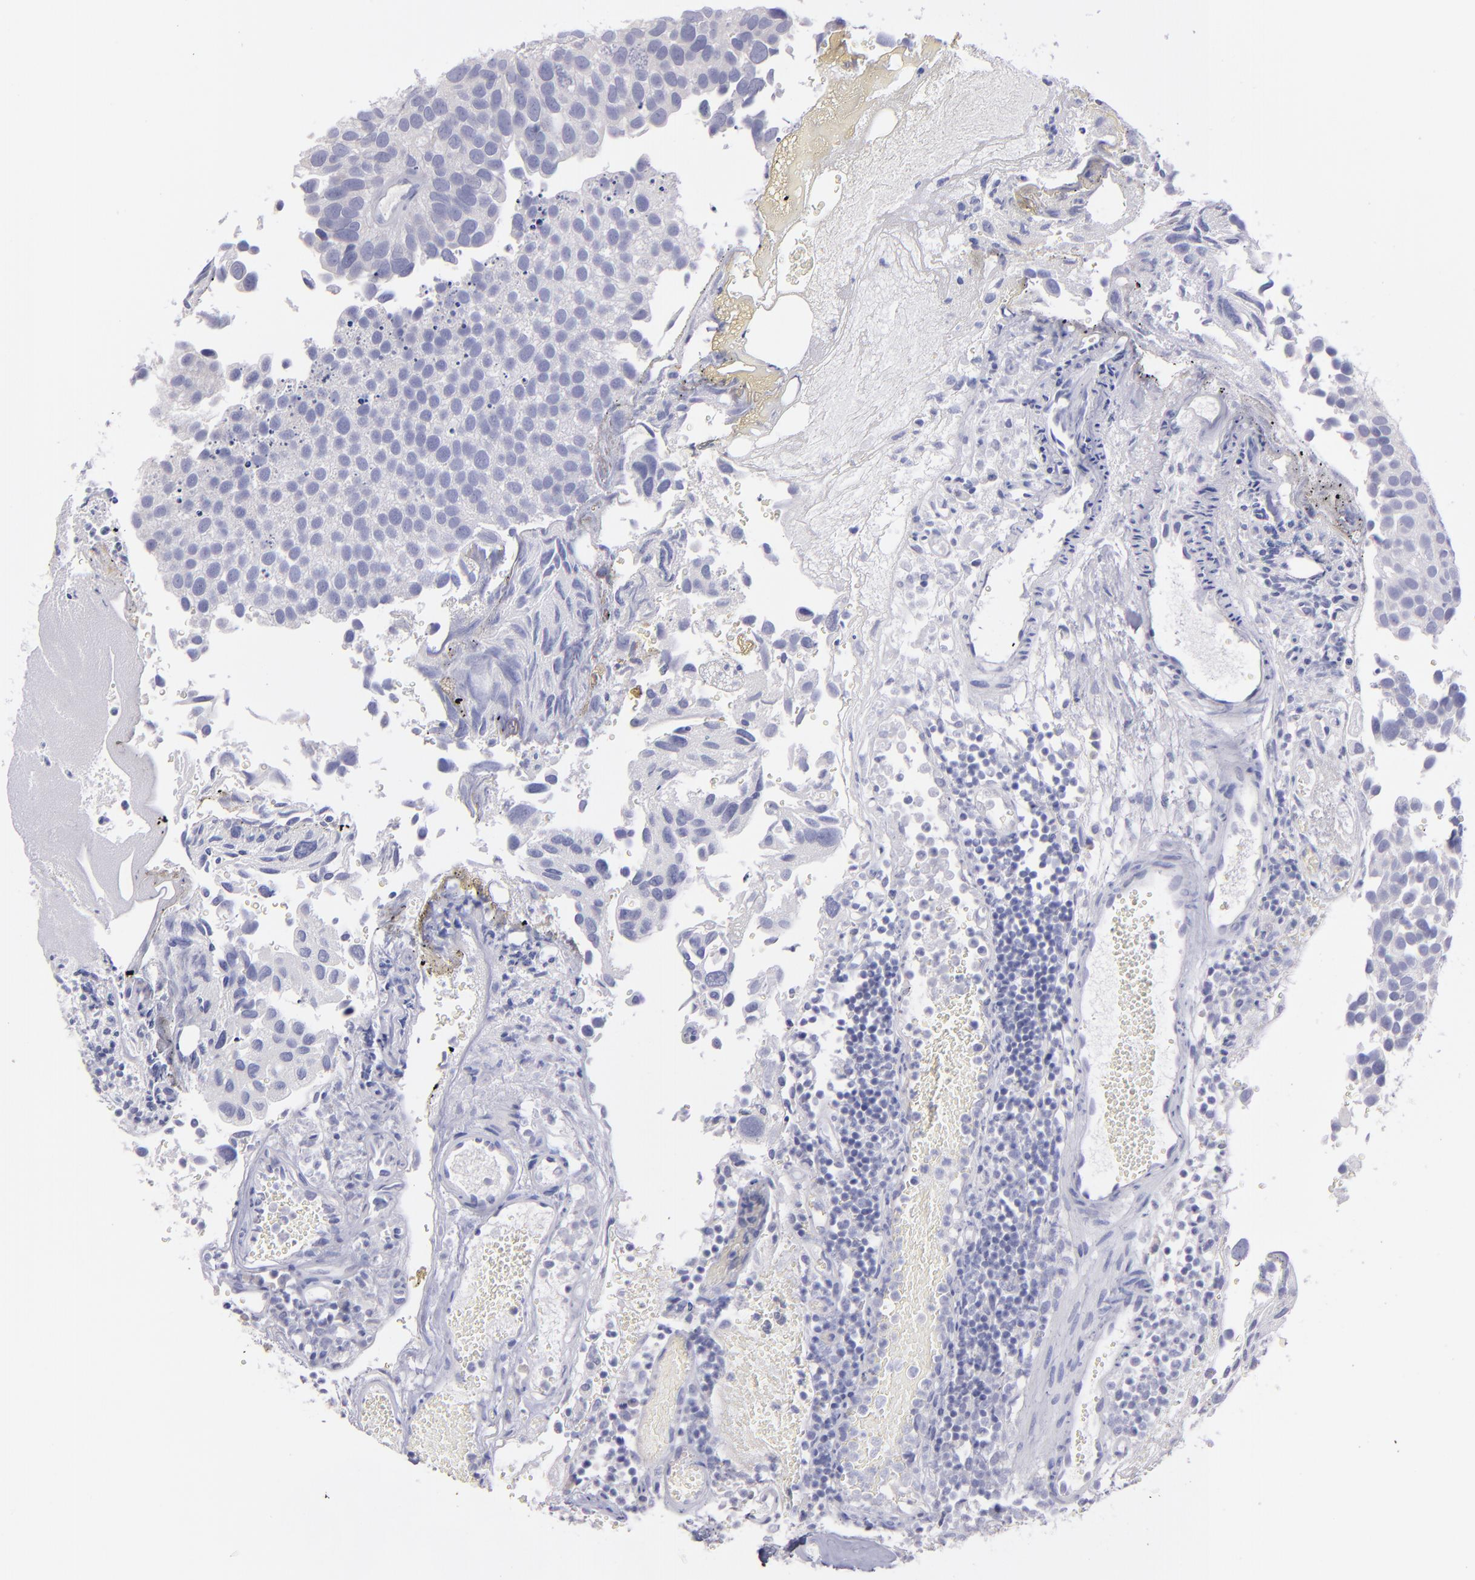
{"staining": {"intensity": "negative", "quantity": "none", "location": "none"}, "tissue": "urothelial cancer", "cell_type": "Tumor cells", "image_type": "cancer", "snomed": [{"axis": "morphology", "description": "Urothelial carcinoma, High grade"}, {"axis": "topography", "description": "Urinary bladder"}], "caption": "This is an immunohistochemistry (IHC) micrograph of urothelial cancer. There is no positivity in tumor cells.", "gene": "SNAP25", "patient": {"sex": "male", "age": 72}}